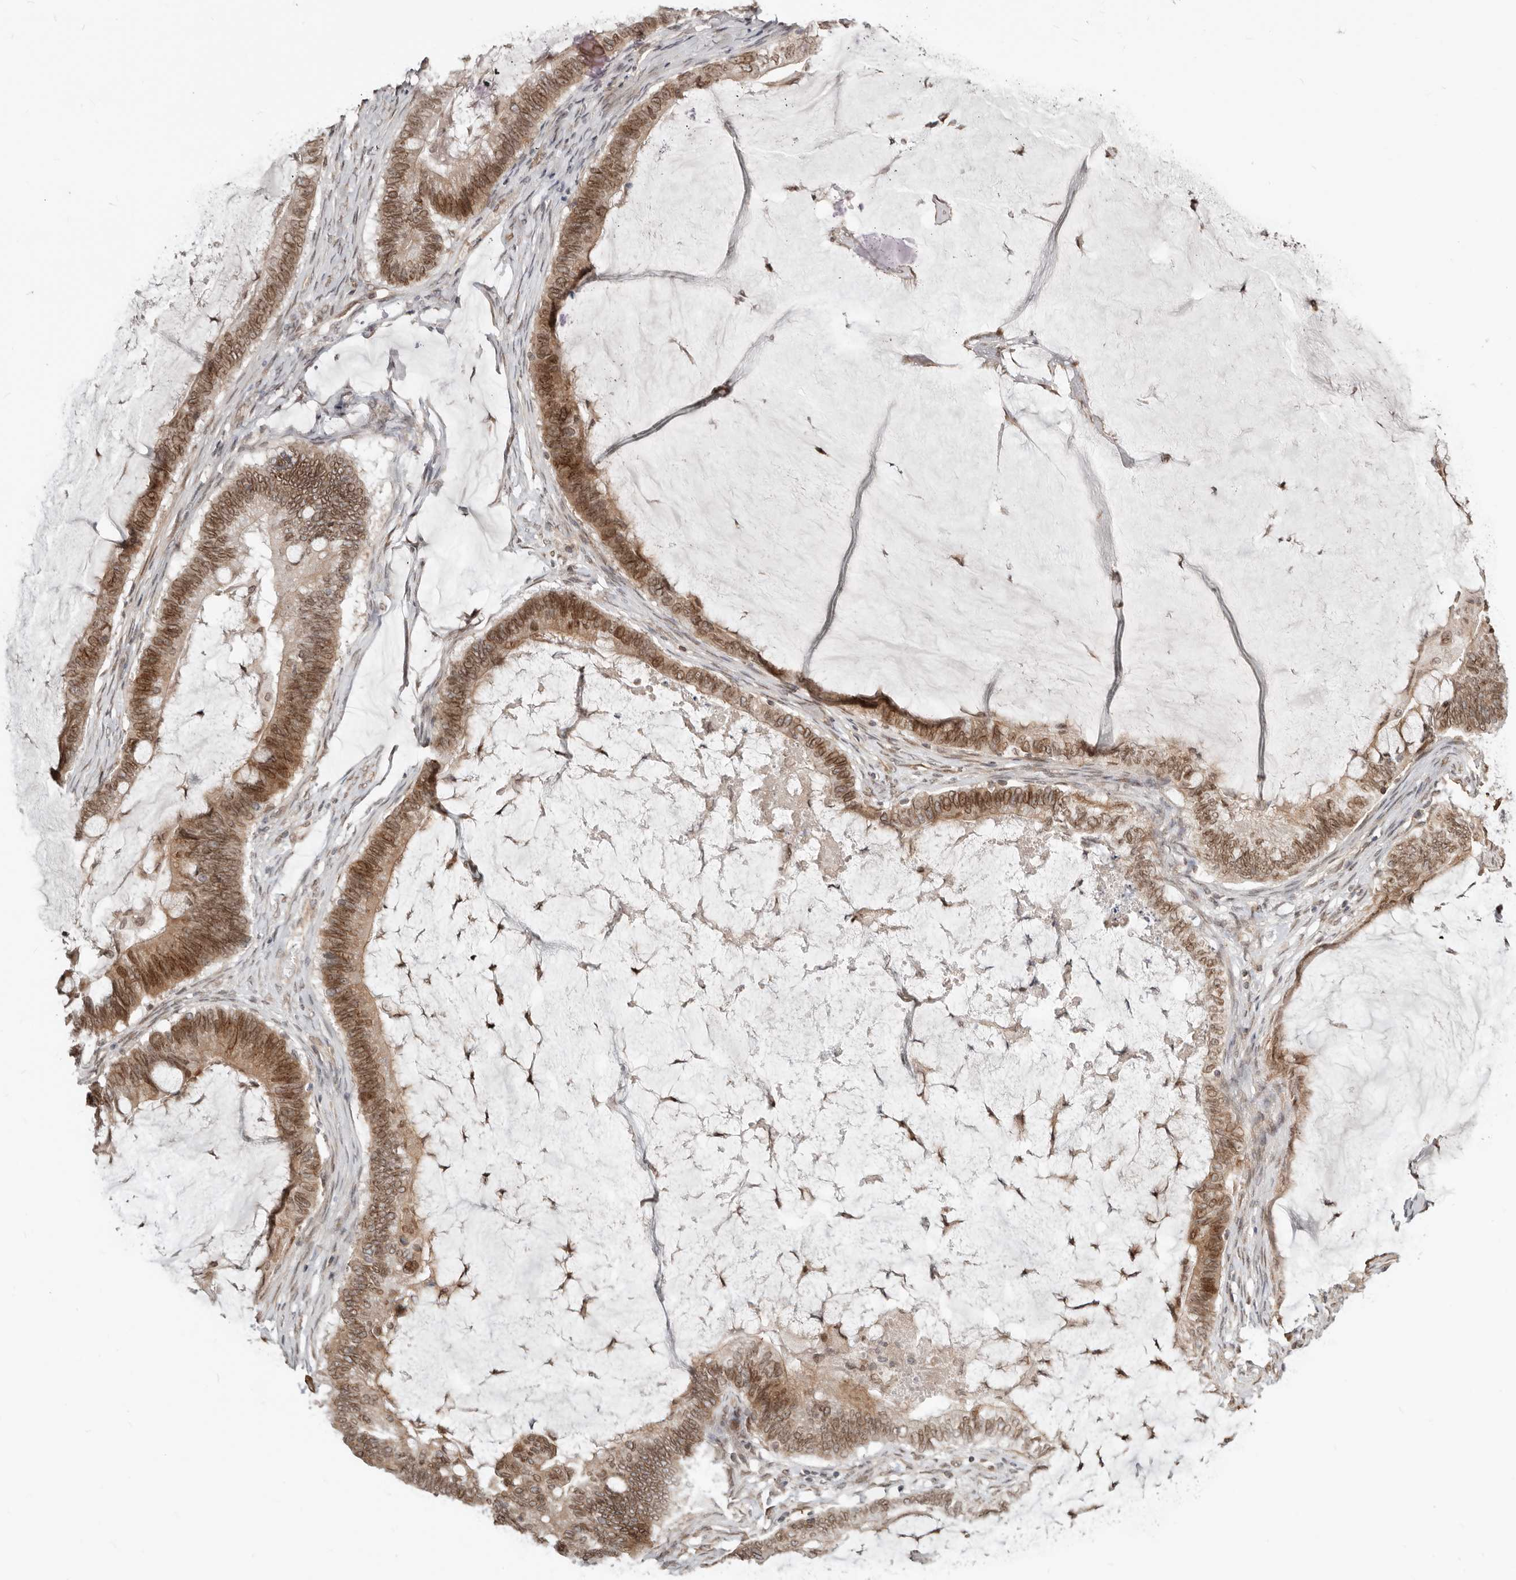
{"staining": {"intensity": "moderate", "quantity": ">75%", "location": "cytoplasmic/membranous,nuclear"}, "tissue": "ovarian cancer", "cell_type": "Tumor cells", "image_type": "cancer", "snomed": [{"axis": "morphology", "description": "Cystadenocarcinoma, mucinous, NOS"}, {"axis": "topography", "description": "Ovary"}], "caption": "Protein analysis of ovarian mucinous cystadenocarcinoma tissue displays moderate cytoplasmic/membranous and nuclear expression in approximately >75% of tumor cells. (Brightfield microscopy of DAB IHC at high magnification).", "gene": "NUP153", "patient": {"sex": "female", "age": 61}}